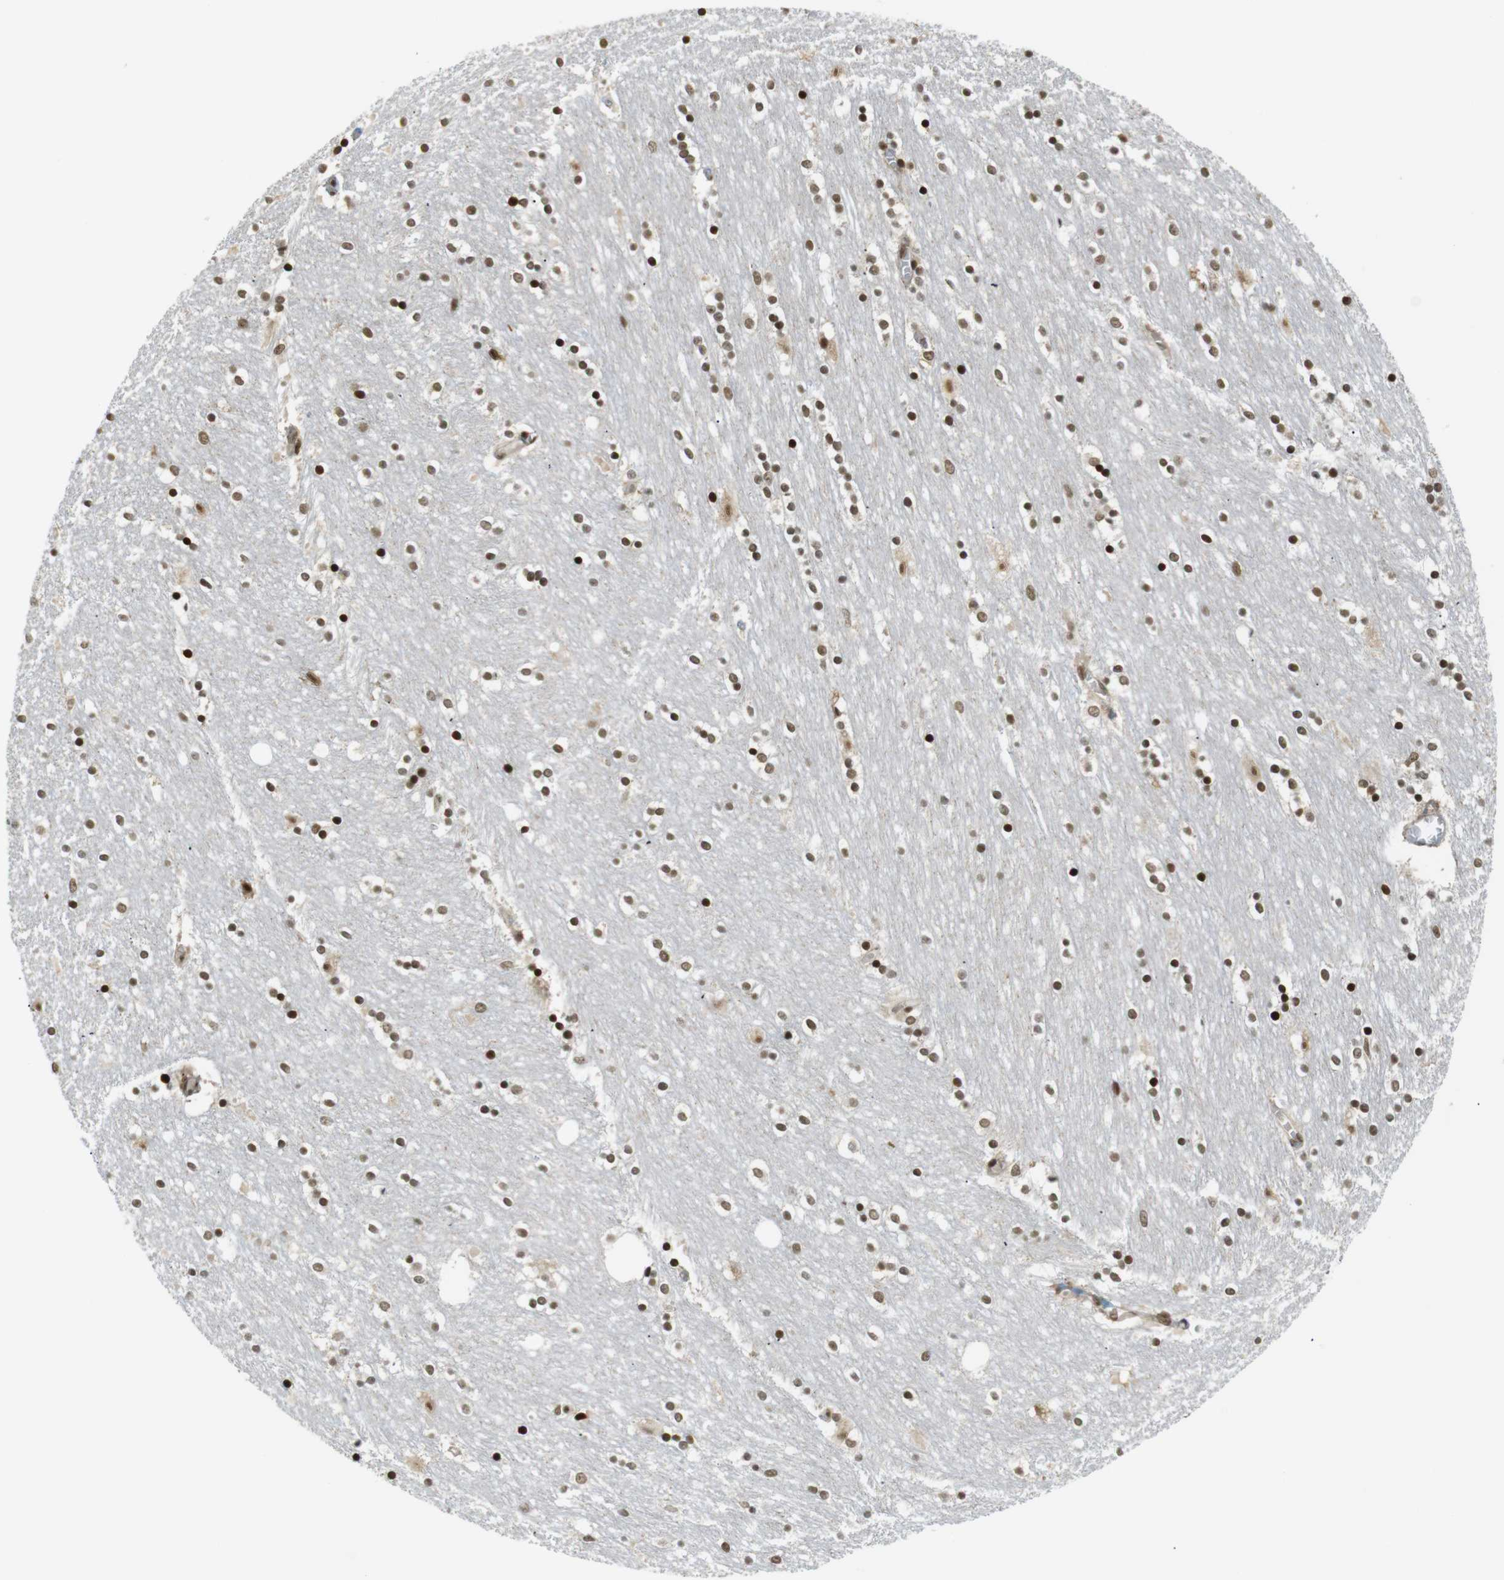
{"staining": {"intensity": "strong", "quantity": ">75%", "location": "nuclear"}, "tissue": "caudate", "cell_type": "Glial cells", "image_type": "normal", "snomed": [{"axis": "morphology", "description": "Normal tissue, NOS"}, {"axis": "topography", "description": "Lateral ventricle wall"}], "caption": "Protein positivity by immunohistochemistry (IHC) exhibits strong nuclear staining in approximately >75% of glial cells in benign caudate. The protein of interest is shown in brown color, while the nuclei are stained blue.", "gene": "RUVBL2", "patient": {"sex": "female", "age": 54}}